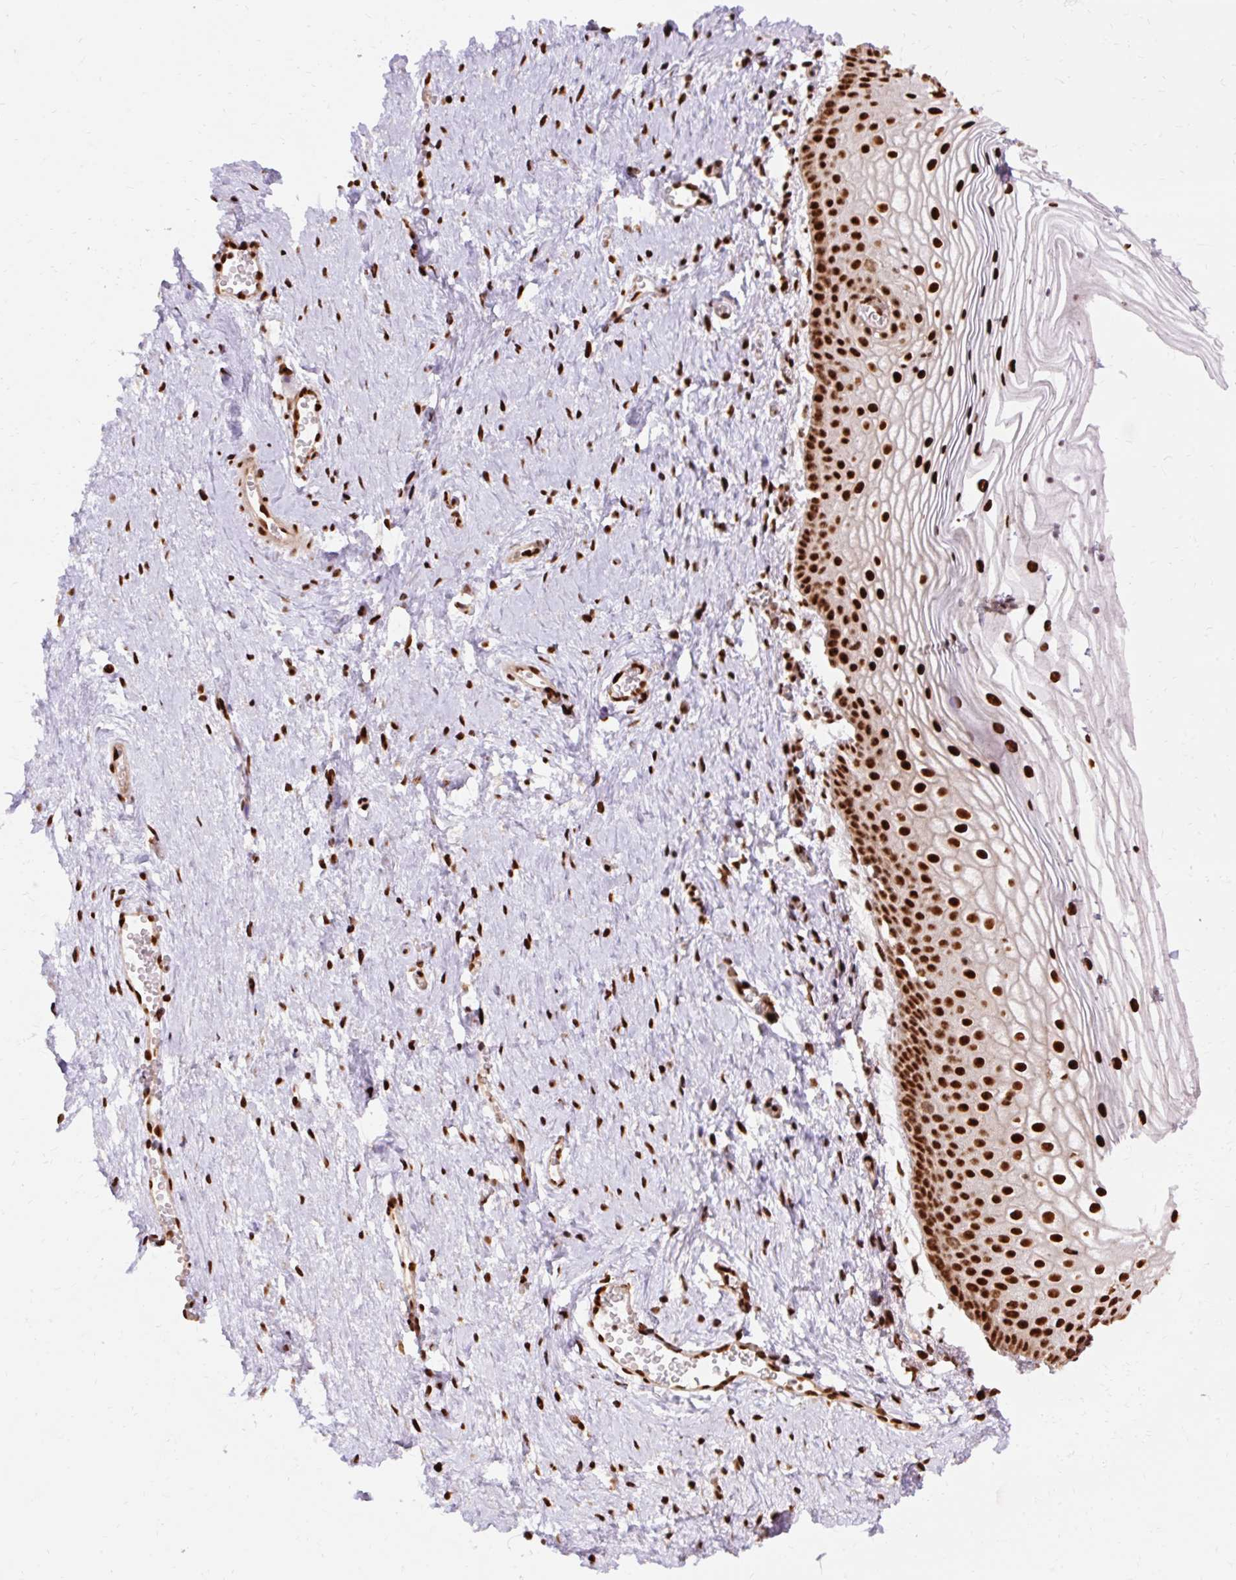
{"staining": {"intensity": "strong", "quantity": ">75%", "location": "nuclear"}, "tissue": "vagina", "cell_type": "Squamous epithelial cells", "image_type": "normal", "snomed": [{"axis": "morphology", "description": "Normal tissue, NOS"}, {"axis": "topography", "description": "Vagina"}], "caption": "A high amount of strong nuclear positivity is identified in approximately >75% of squamous epithelial cells in benign vagina.", "gene": "MECOM", "patient": {"sex": "female", "age": 56}}